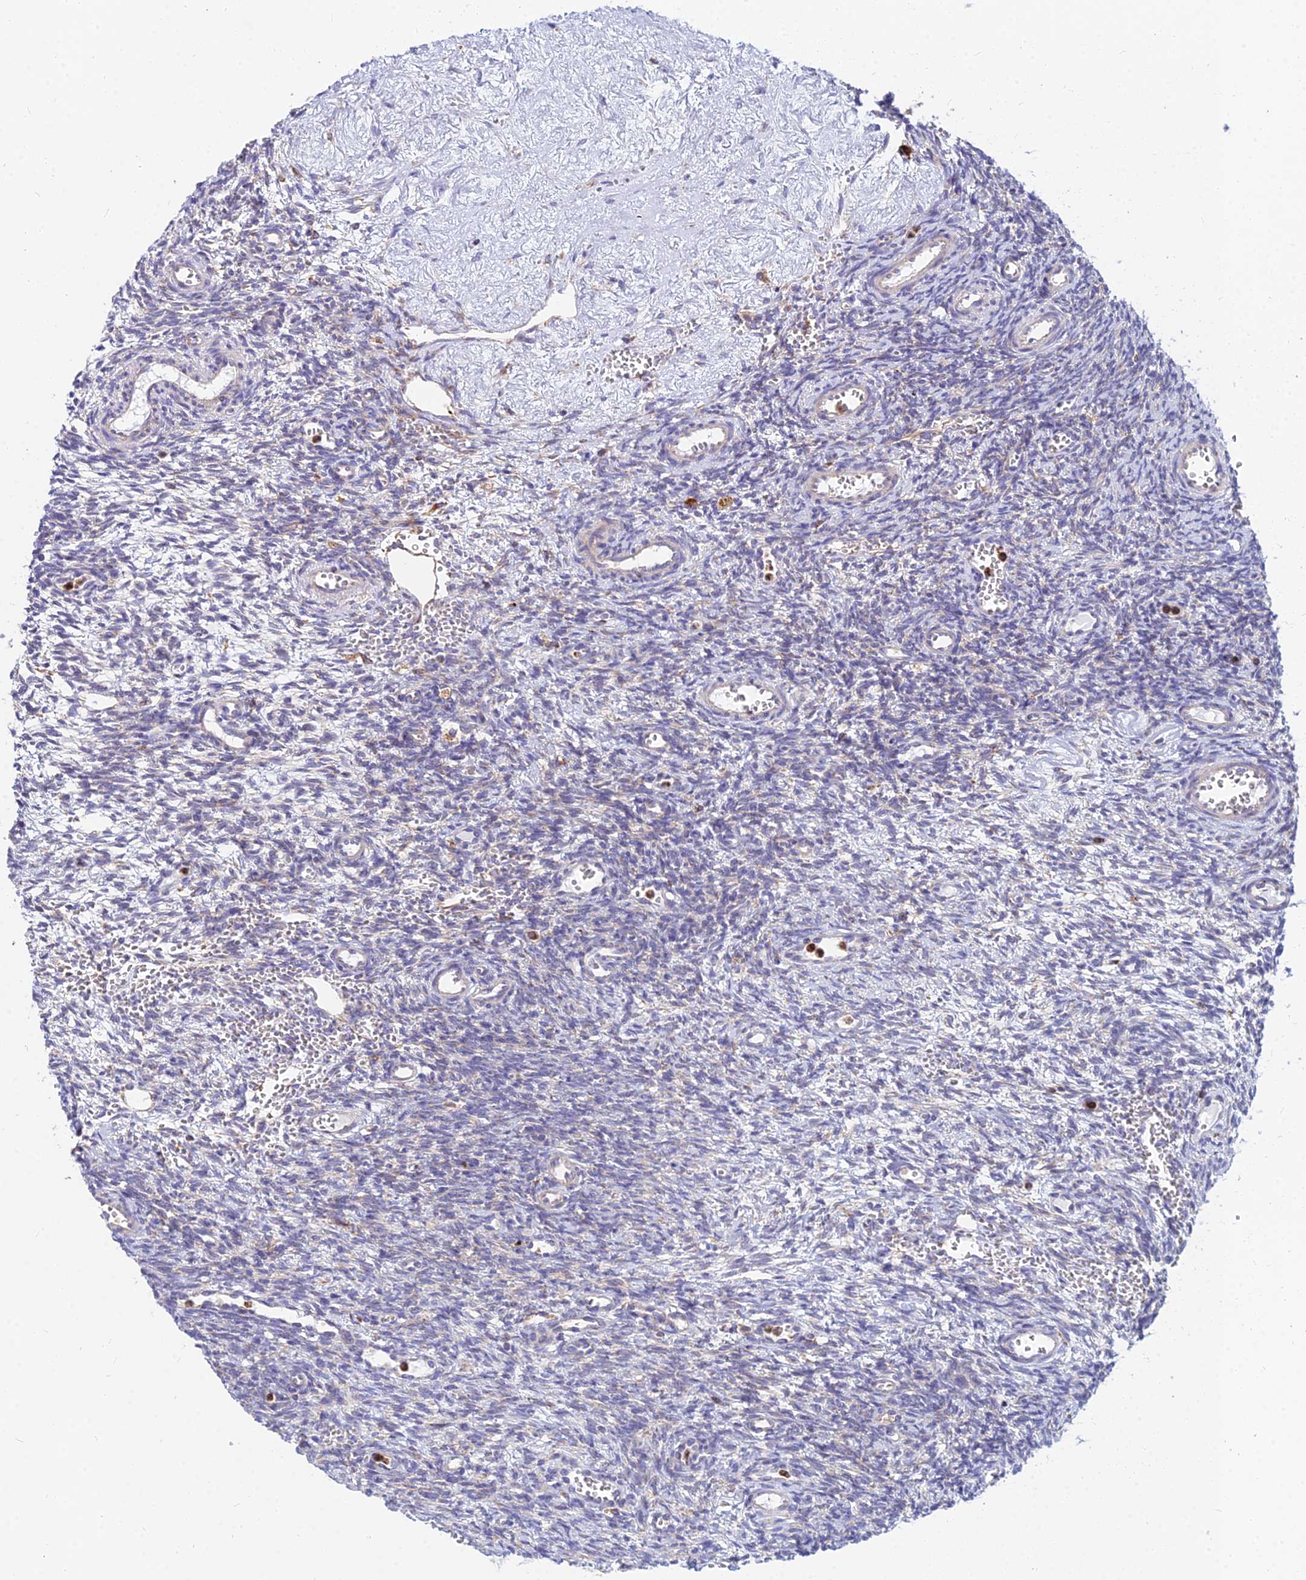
{"staining": {"intensity": "weak", "quantity": "<25%", "location": "cytoplasmic/membranous"}, "tissue": "ovary", "cell_type": "Ovarian stroma cells", "image_type": "normal", "snomed": [{"axis": "morphology", "description": "Normal tissue, NOS"}, {"axis": "topography", "description": "Ovary"}], "caption": "Protein analysis of benign ovary exhibits no significant positivity in ovarian stroma cells. (DAB (3,3'-diaminobenzidine) IHC, high magnification).", "gene": "CCT6A", "patient": {"sex": "female", "age": 39}}